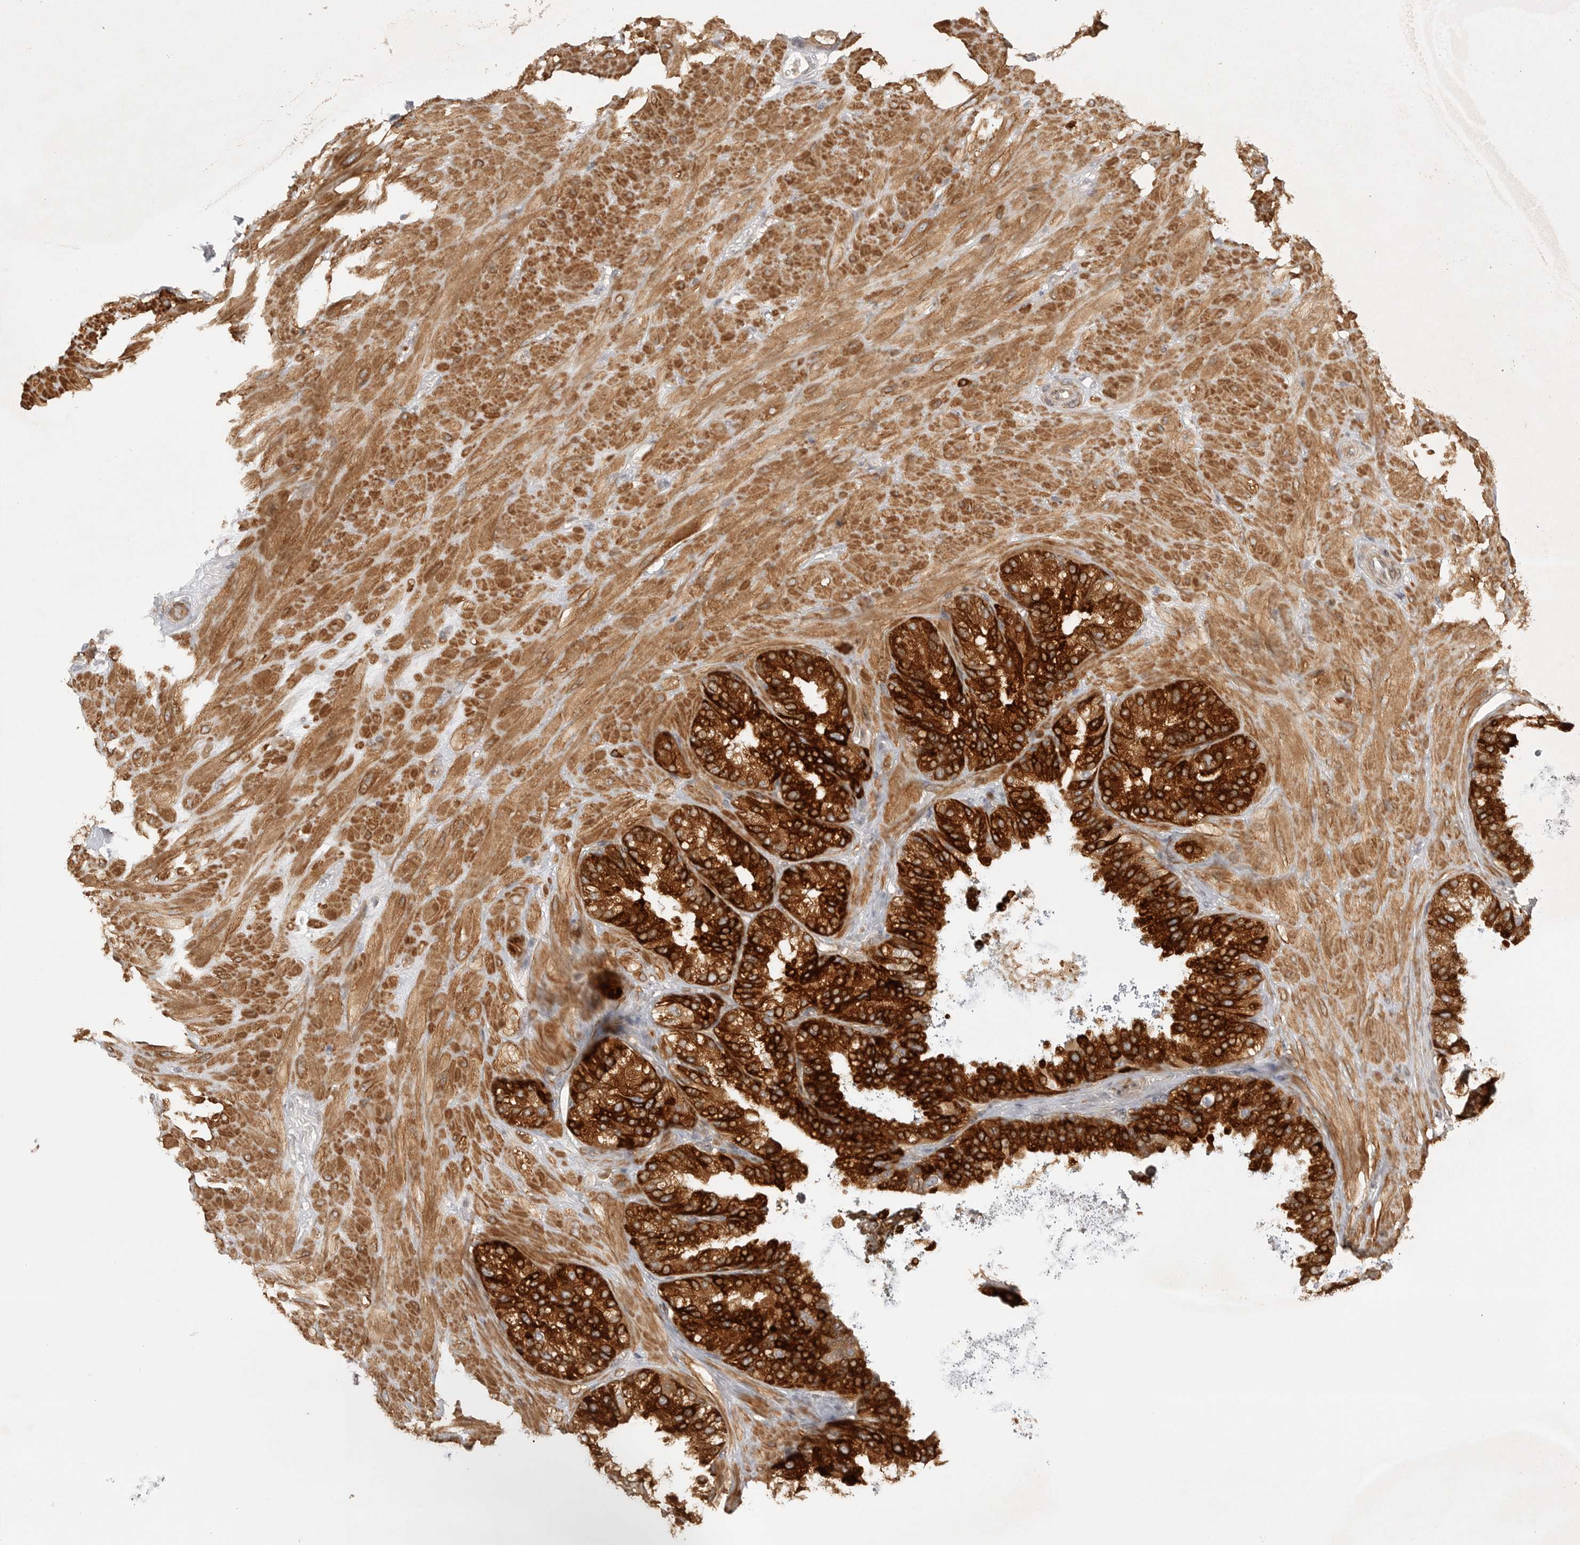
{"staining": {"intensity": "strong", "quantity": ">75%", "location": "cytoplasmic/membranous"}, "tissue": "seminal vesicle", "cell_type": "Glandular cells", "image_type": "normal", "snomed": [{"axis": "morphology", "description": "Normal tissue, NOS"}, {"axis": "topography", "description": "Prostate"}, {"axis": "topography", "description": "Seminal veicle"}], "caption": "DAB (3,3'-diaminobenzidine) immunohistochemical staining of unremarkable seminal vesicle shows strong cytoplasmic/membranous protein positivity in approximately >75% of glandular cells.", "gene": "CCPG1", "patient": {"sex": "male", "age": 51}}